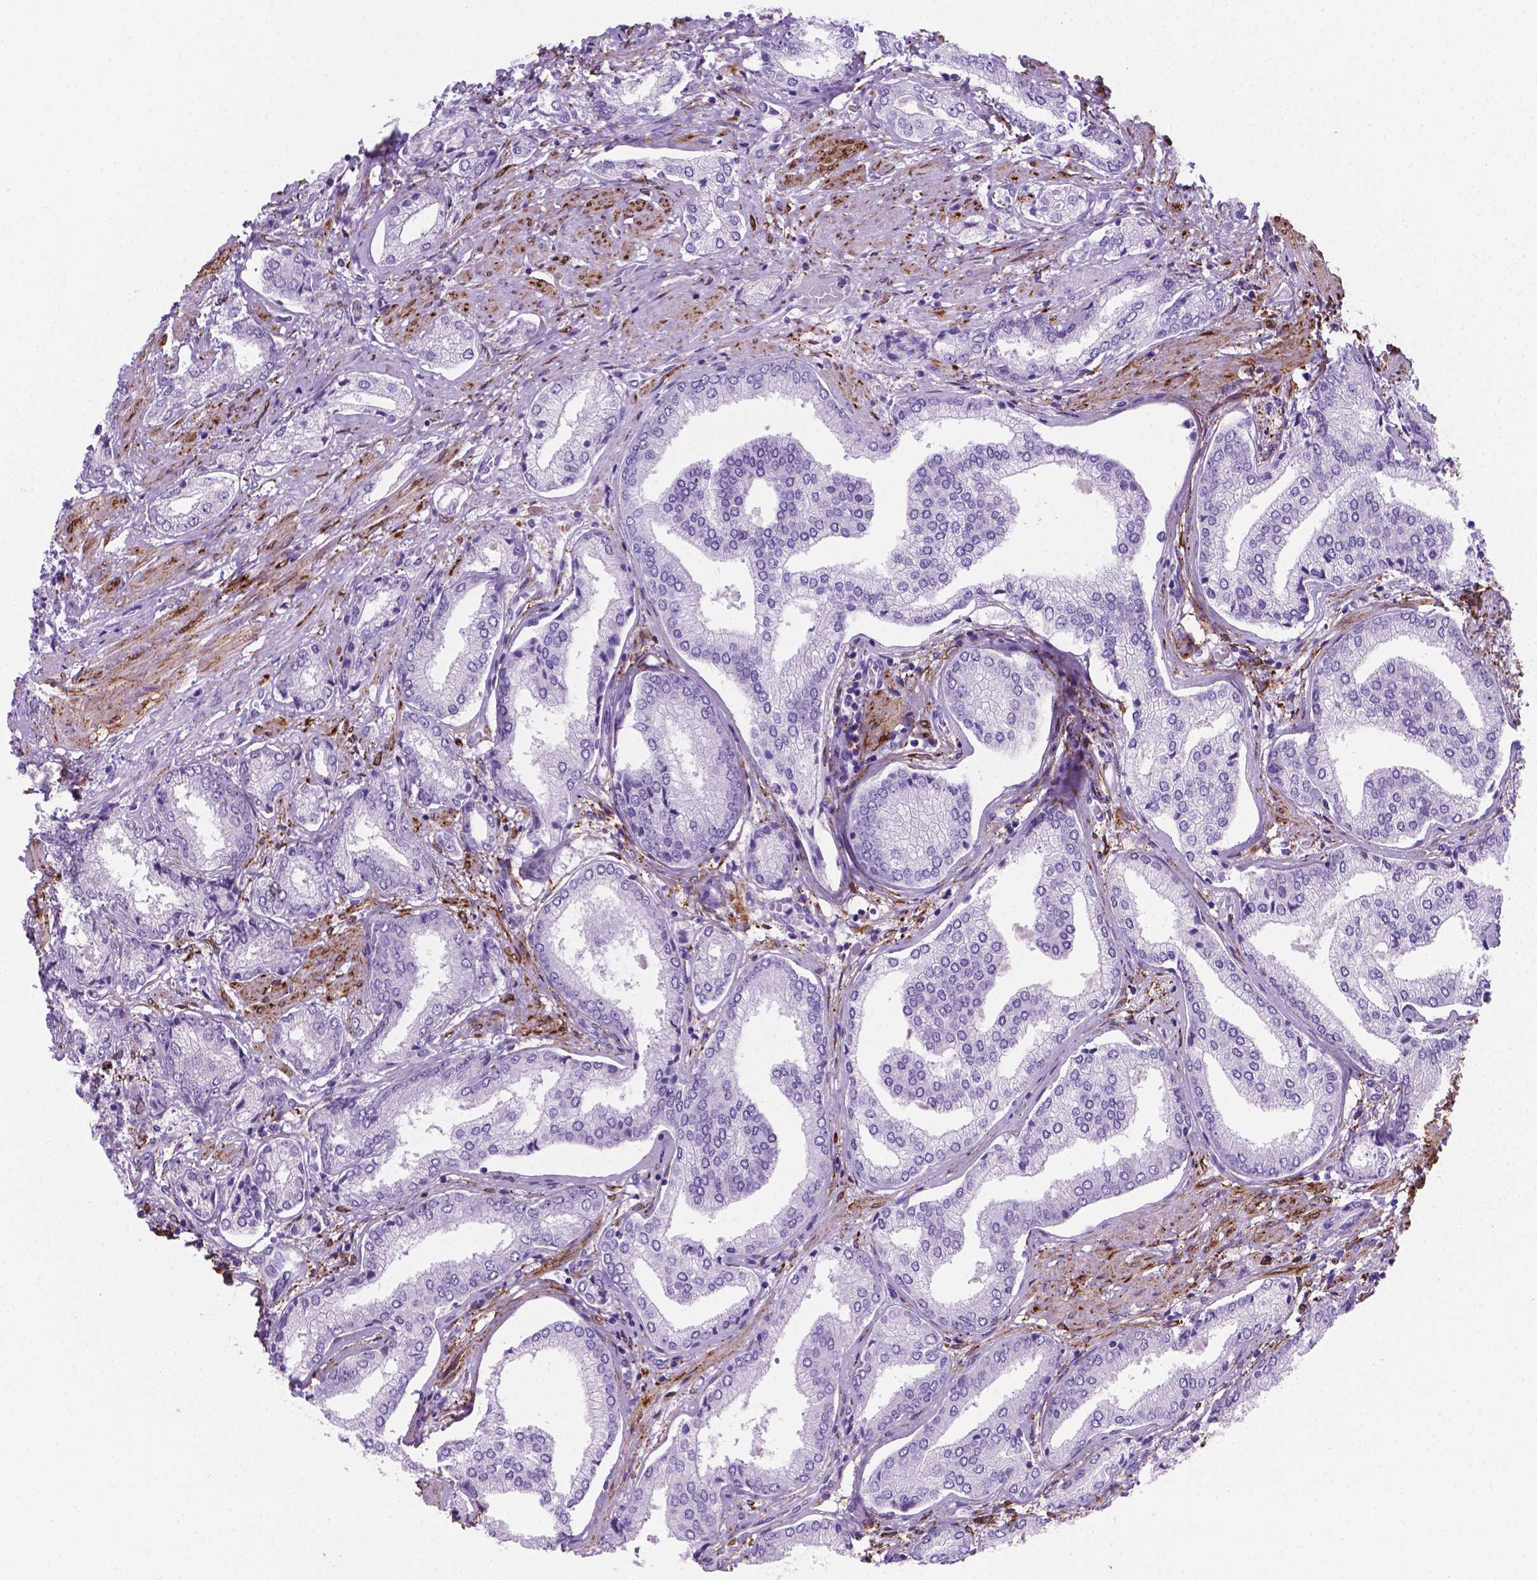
{"staining": {"intensity": "negative", "quantity": "none", "location": "none"}, "tissue": "prostate cancer", "cell_type": "Tumor cells", "image_type": "cancer", "snomed": [{"axis": "morphology", "description": "Adenocarcinoma, NOS"}, {"axis": "topography", "description": "Prostate"}], "caption": "Immunohistochemistry (IHC) micrograph of prostate adenocarcinoma stained for a protein (brown), which shows no staining in tumor cells. (DAB (3,3'-diaminobenzidine) IHC visualized using brightfield microscopy, high magnification).", "gene": "MACF1", "patient": {"sex": "male", "age": 63}}